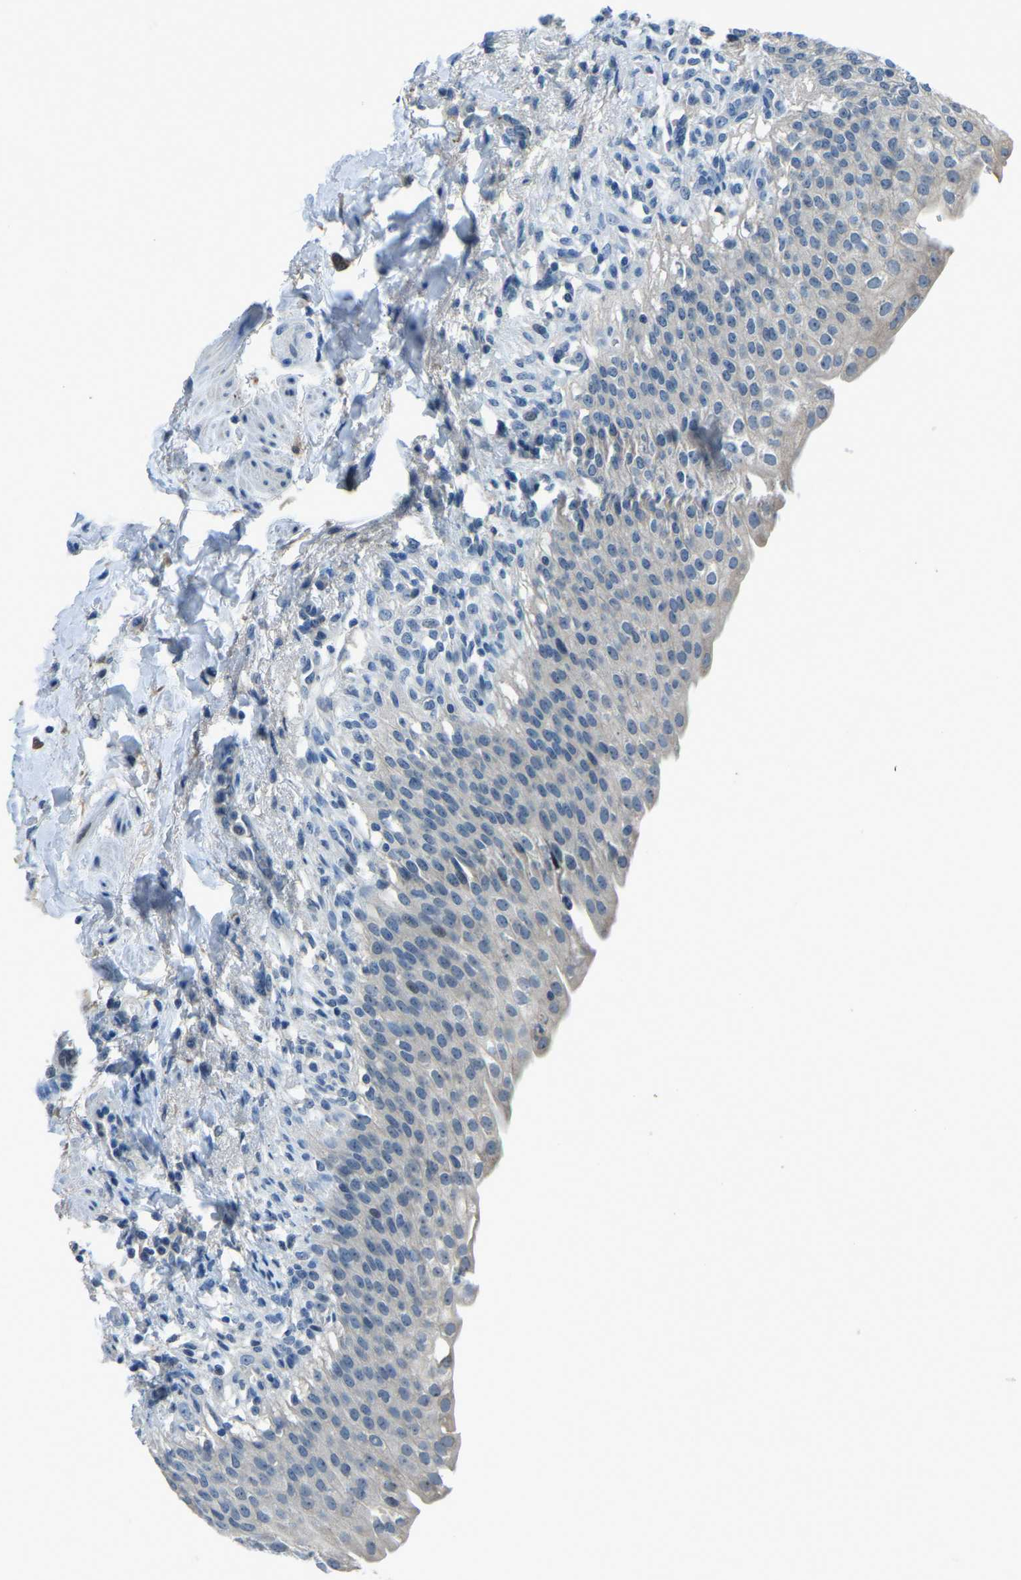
{"staining": {"intensity": "weak", "quantity": "<25%", "location": "nuclear"}, "tissue": "urinary bladder", "cell_type": "Urothelial cells", "image_type": "normal", "snomed": [{"axis": "morphology", "description": "Normal tissue, NOS"}, {"axis": "topography", "description": "Urinary bladder"}], "caption": "High power microscopy micrograph of an immunohistochemistry photomicrograph of unremarkable urinary bladder, revealing no significant staining in urothelial cells.", "gene": "RRP1", "patient": {"sex": "female", "age": 60}}